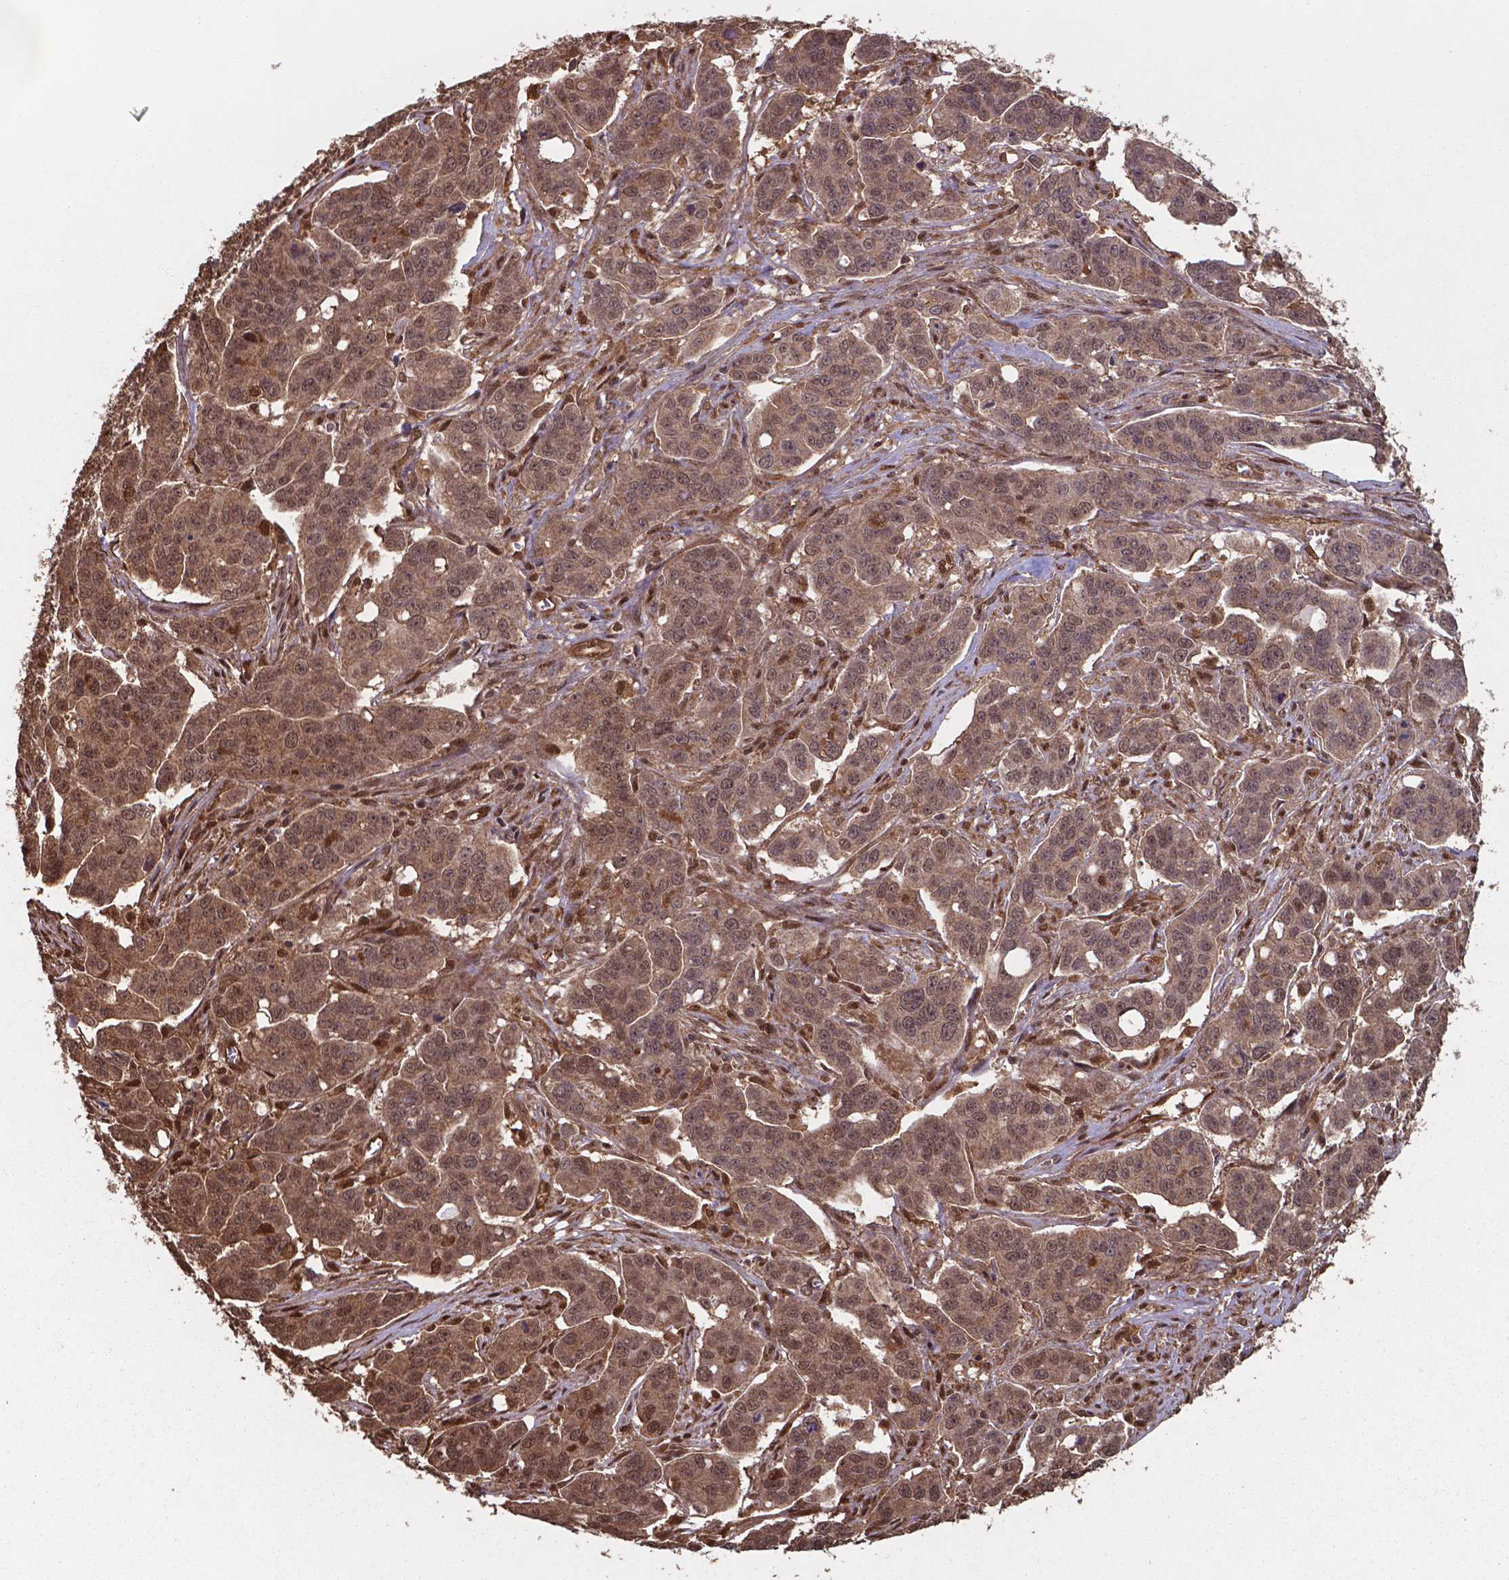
{"staining": {"intensity": "moderate", "quantity": ">75%", "location": "cytoplasmic/membranous,nuclear"}, "tissue": "ovarian cancer", "cell_type": "Tumor cells", "image_type": "cancer", "snomed": [{"axis": "morphology", "description": "Carcinoma, endometroid"}, {"axis": "topography", "description": "Ovary"}], "caption": "Endometroid carcinoma (ovarian) was stained to show a protein in brown. There is medium levels of moderate cytoplasmic/membranous and nuclear positivity in about >75% of tumor cells.", "gene": "CHP2", "patient": {"sex": "female", "age": 78}}